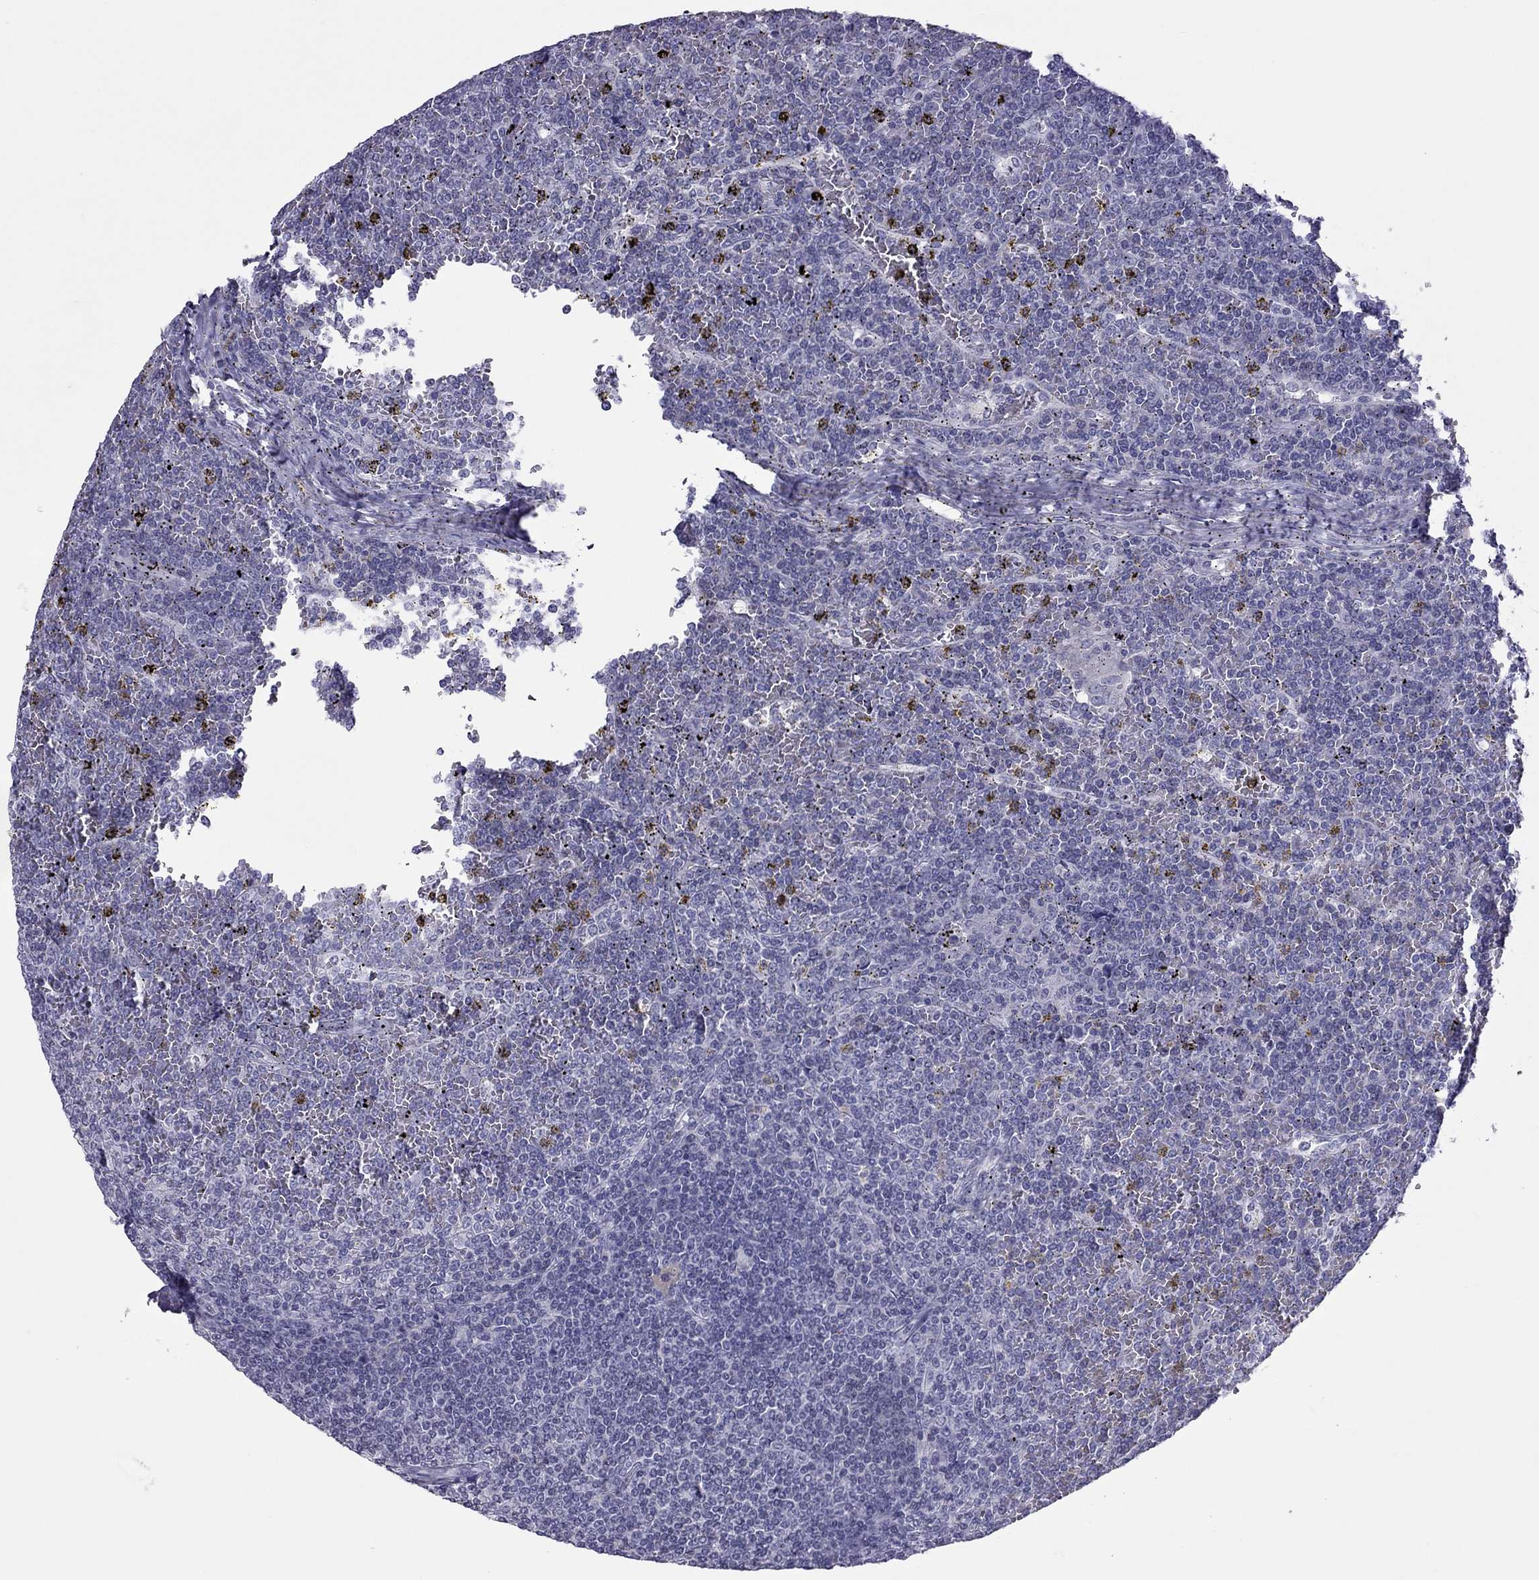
{"staining": {"intensity": "negative", "quantity": "none", "location": "none"}, "tissue": "lymphoma", "cell_type": "Tumor cells", "image_type": "cancer", "snomed": [{"axis": "morphology", "description": "Malignant lymphoma, non-Hodgkin's type, Low grade"}, {"axis": "topography", "description": "Spleen"}], "caption": "A high-resolution histopathology image shows IHC staining of low-grade malignant lymphoma, non-Hodgkin's type, which displays no significant expression in tumor cells.", "gene": "TEX14", "patient": {"sex": "female", "age": 19}}